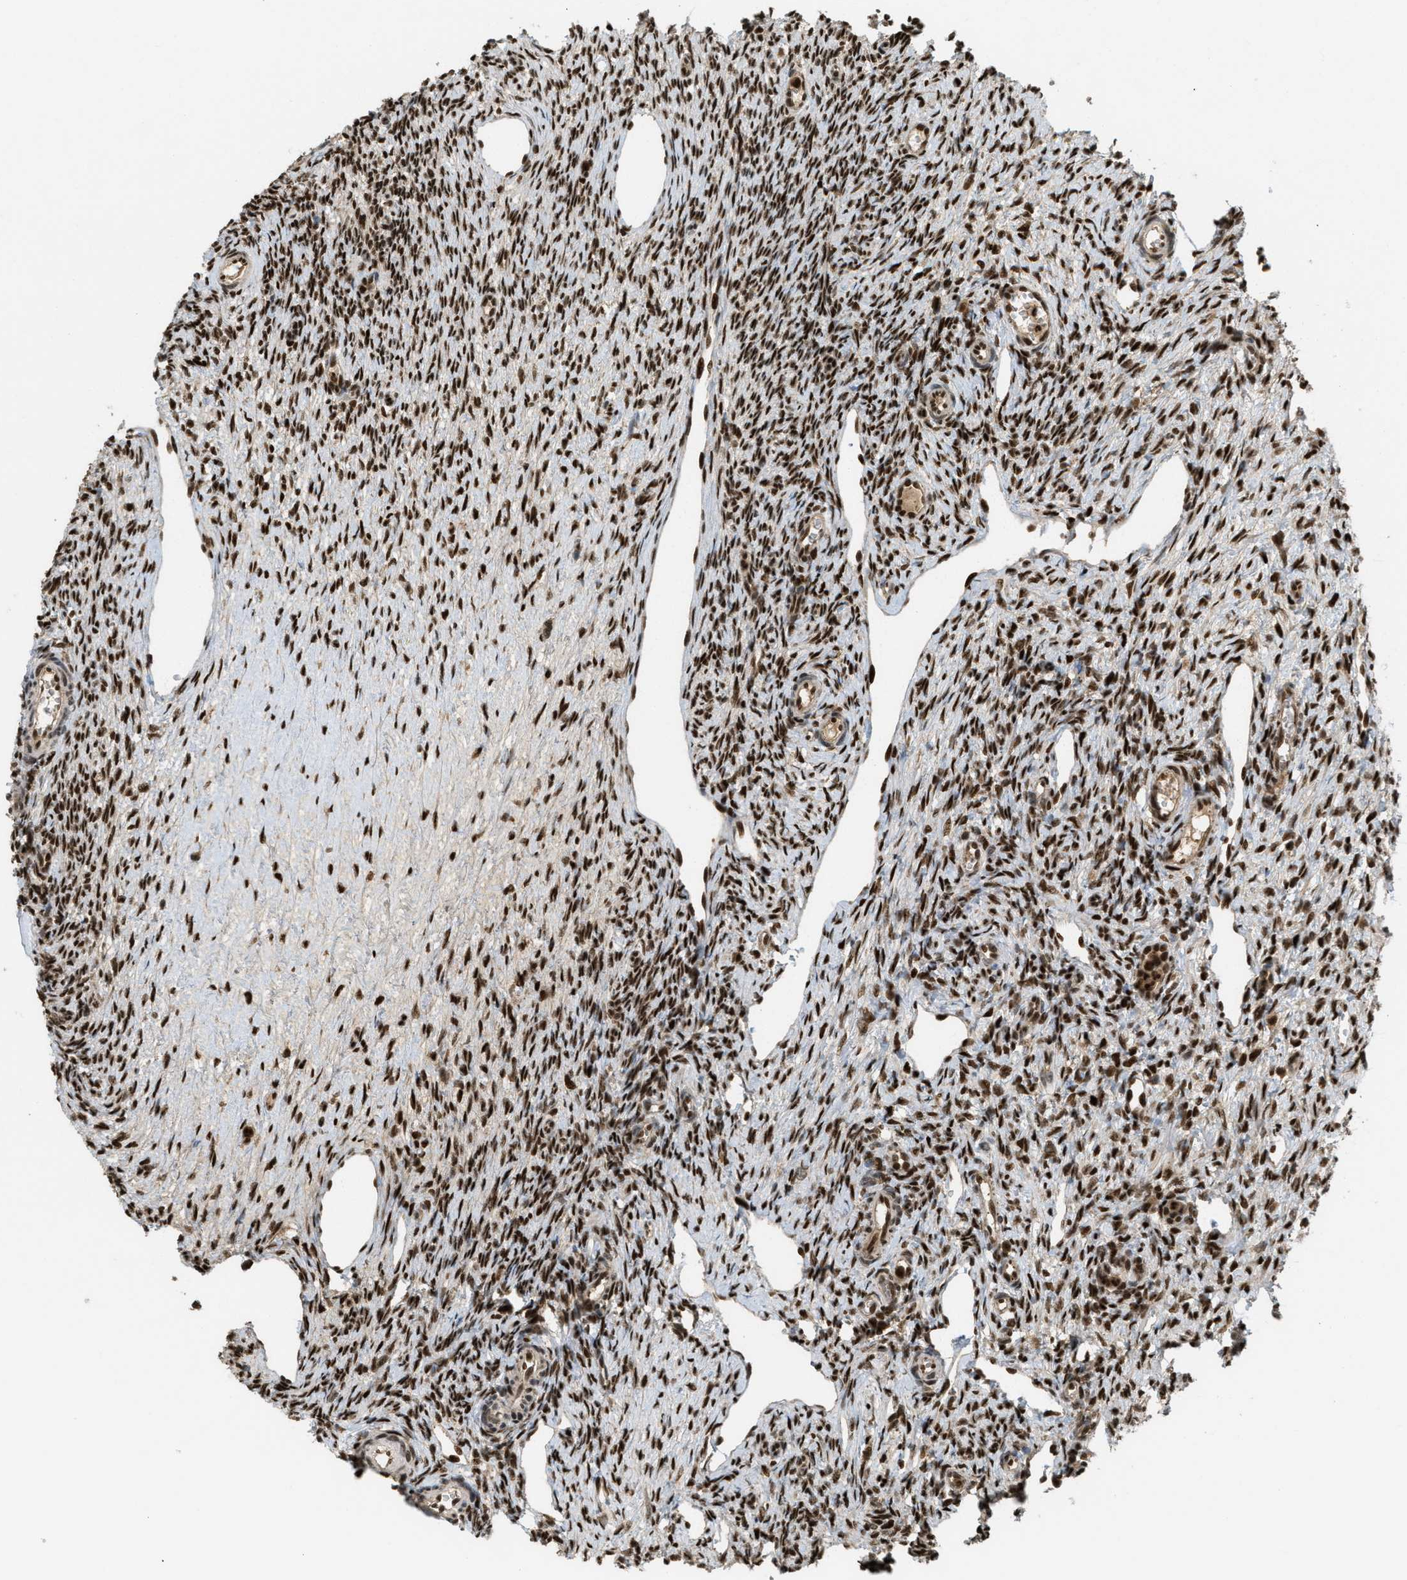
{"staining": {"intensity": "strong", "quantity": ">75%", "location": "cytoplasmic/membranous,nuclear"}, "tissue": "ovary", "cell_type": "Follicle cells", "image_type": "normal", "snomed": [{"axis": "morphology", "description": "Normal tissue, NOS"}, {"axis": "topography", "description": "Ovary"}], "caption": "Follicle cells demonstrate high levels of strong cytoplasmic/membranous,nuclear staining in about >75% of cells in normal ovary.", "gene": "TLK1", "patient": {"sex": "female", "age": 33}}